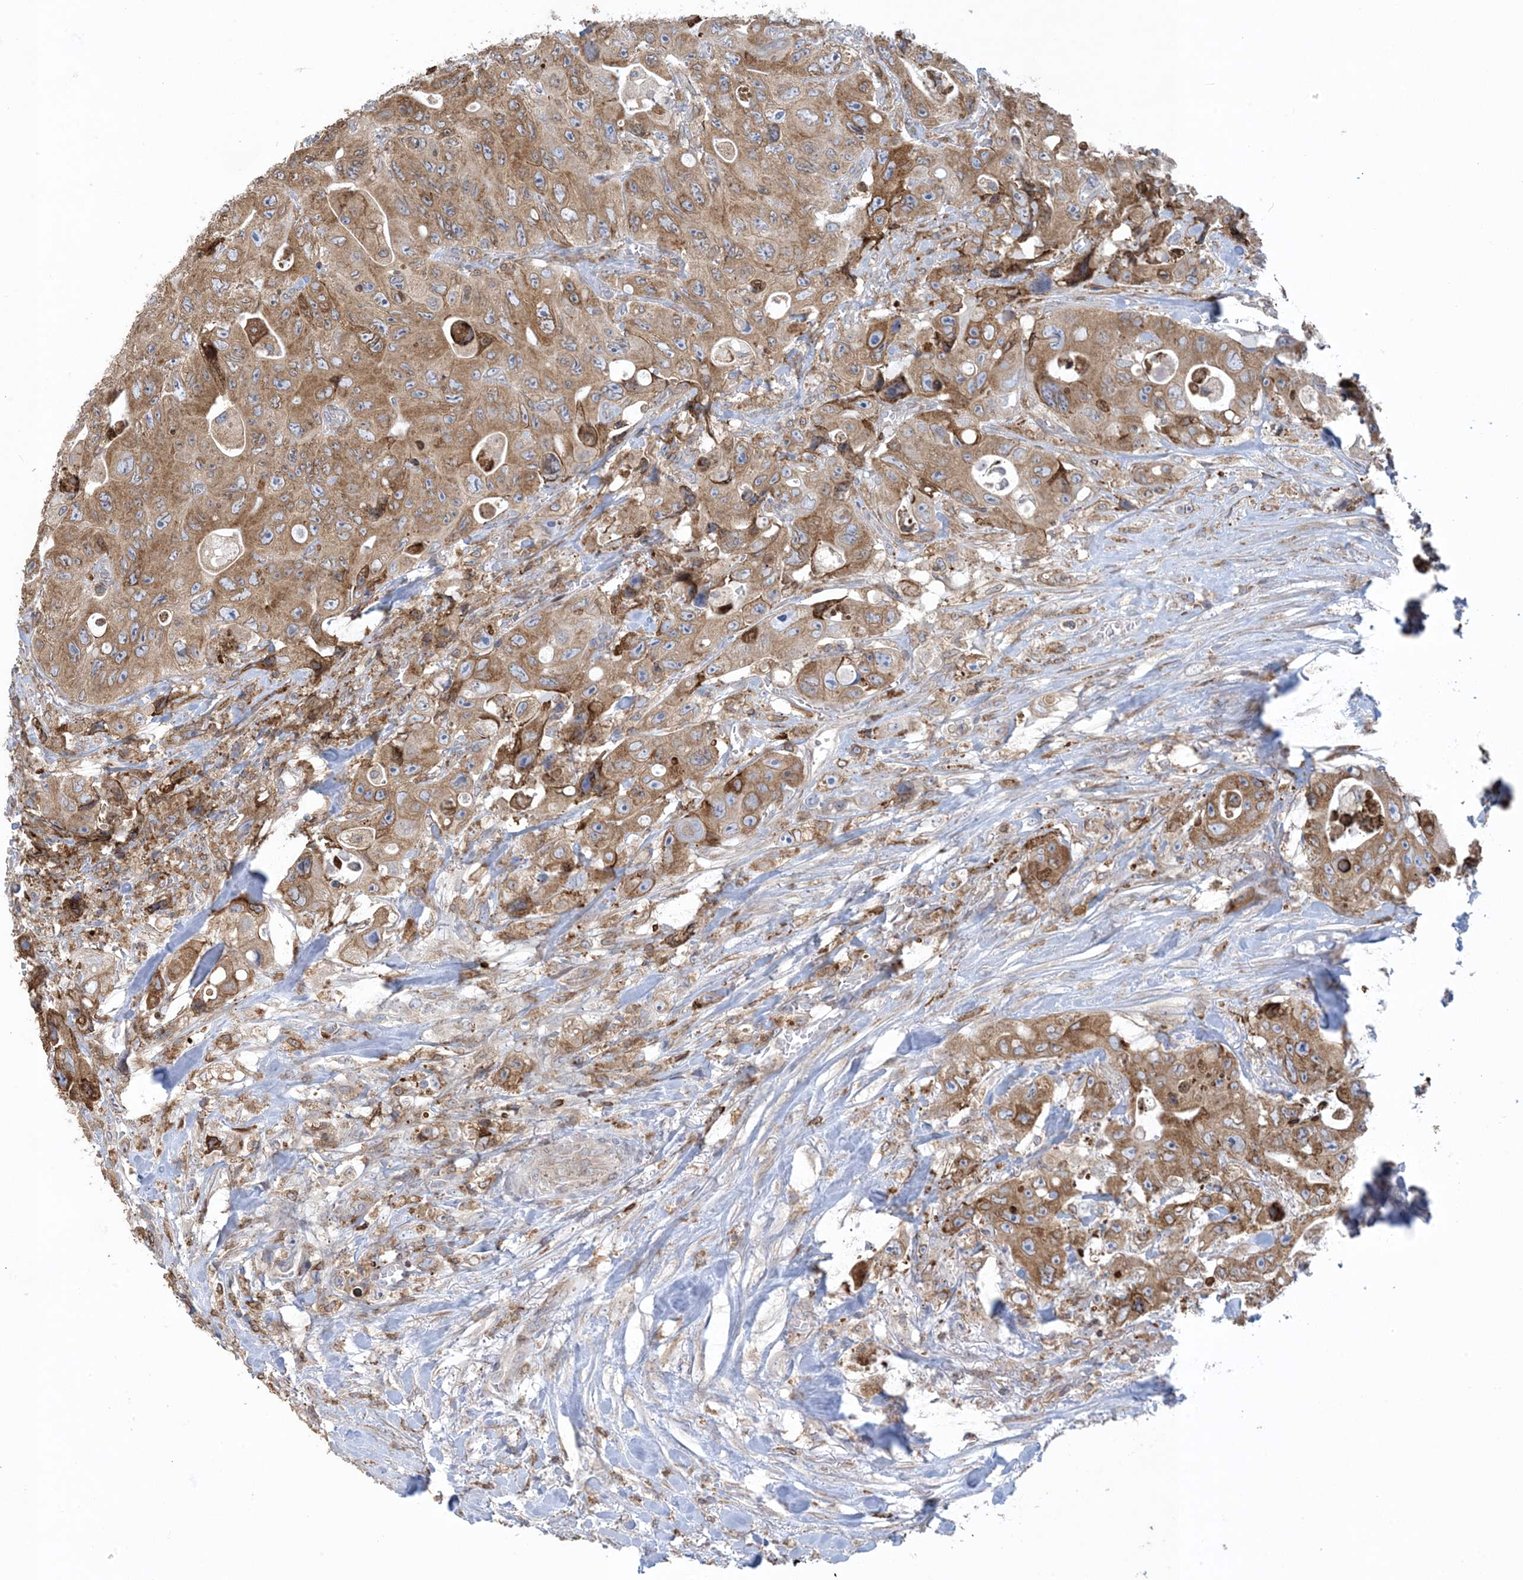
{"staining": {"intensity": "moderate", "quantity": ">75%", "location": "cytoplasmic/membranous"}, "tissue": "colorectal cancer", "cell_type": "Tumor cells", "image_type": "cancer", "snomed": [{"axis": "morphology", "description": "Adenocarcinoma, NOS"}, {"axis": "topography", "description": "Colon"}], "caption": "Moderate cytoplasmic/membranous expression is identified in approximately >75% of tumor cells in colorectal adenocarcinoma. The staining was performed using DAB to visualize the protein expression in brown, while the nuclei were stained in blue with hematoxylin (Magnification: 20x).", "gene": "SHANK1", "patient": {"sex": "female", "age": 46}}